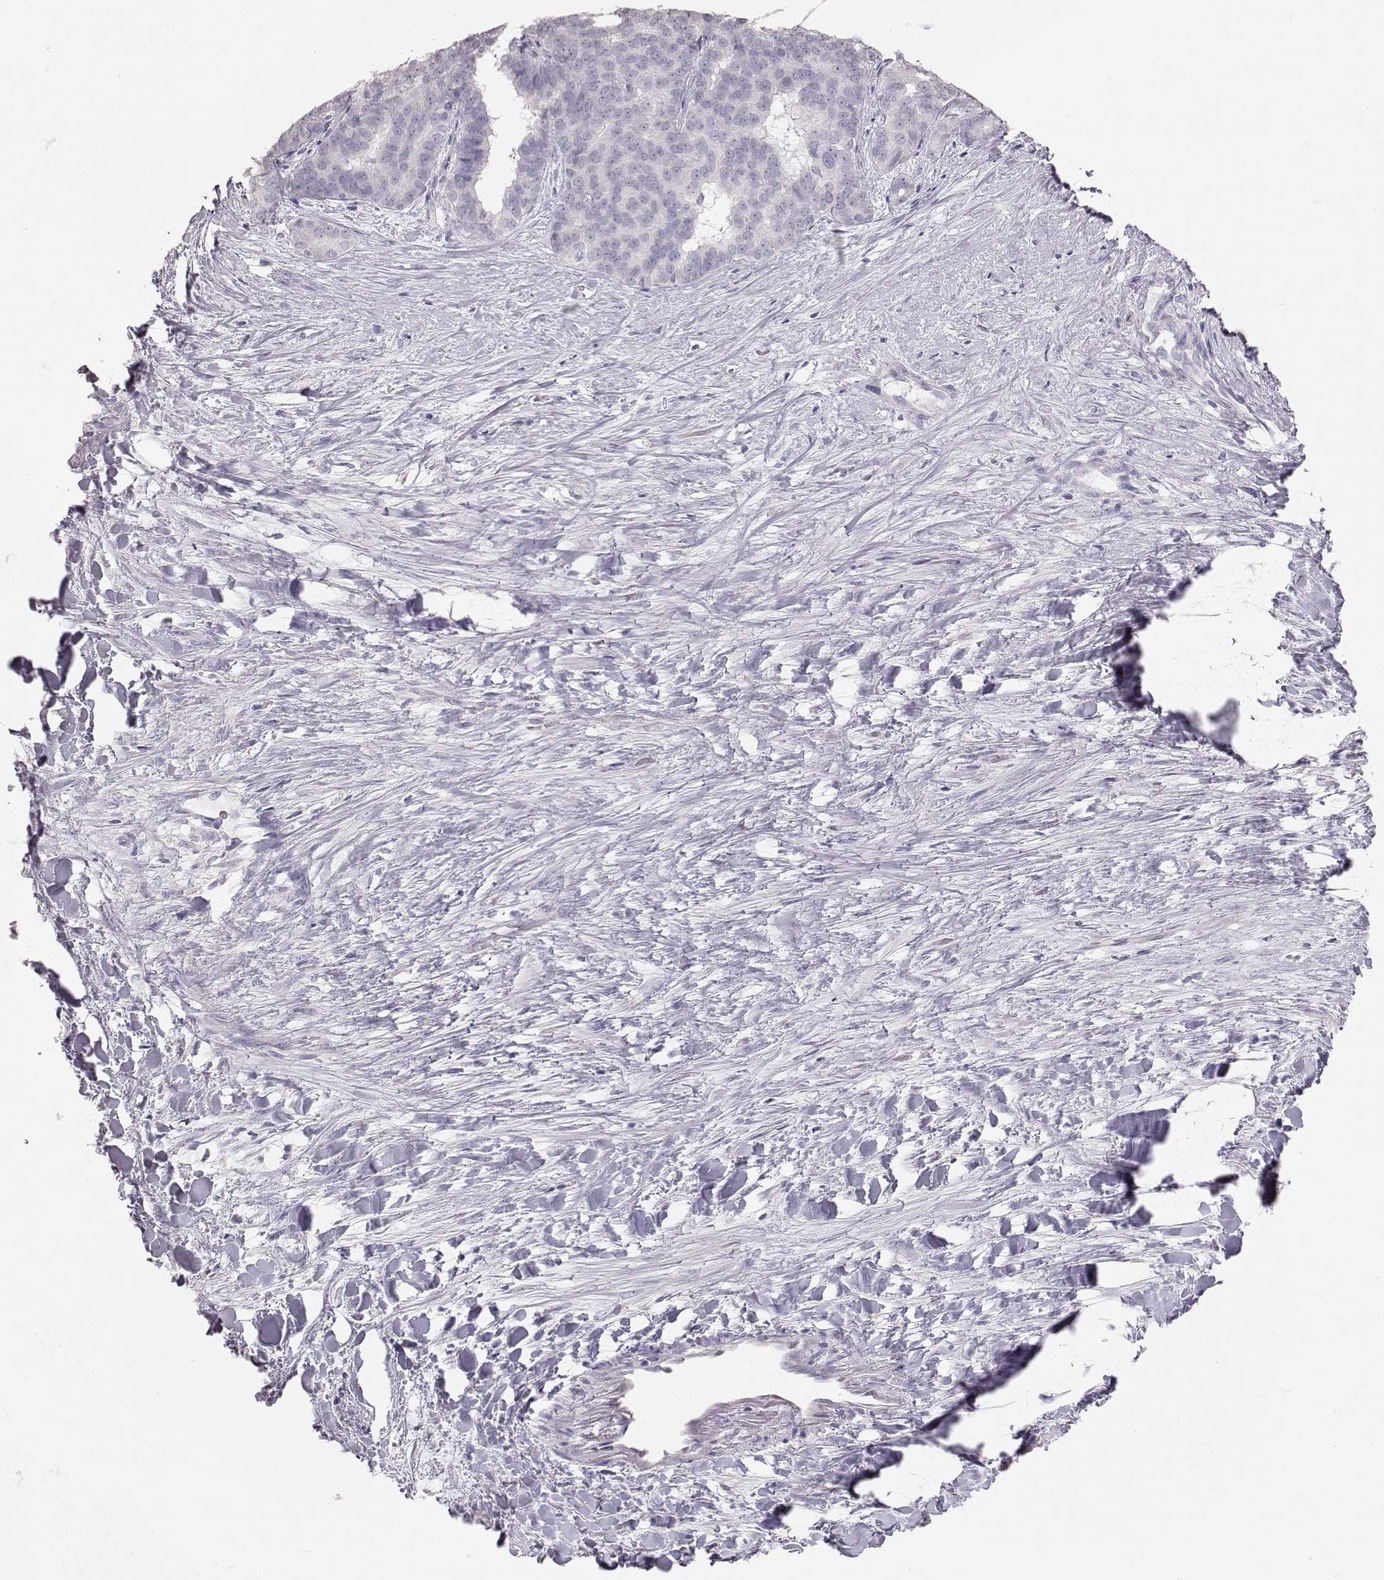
{"staining": {"intensity": "negative", "quantity": "none", "location": "none"}, "tissue": "liver cancer", "cell_type": "Tumor cells", "image_type": "cancer", "snomed": [{"axis": "morphology", "description": "Cholangiocarcinoma"}, {"axis": "topography", "description": "Liver"}], "caption": "Human cholangiocarcinoma (liver) stained for a protein using immunohistochemistry exhibits no positivity in tumor cells.", "gene": "KRT33A", "patient": {"sex": "female", "age": 47}}